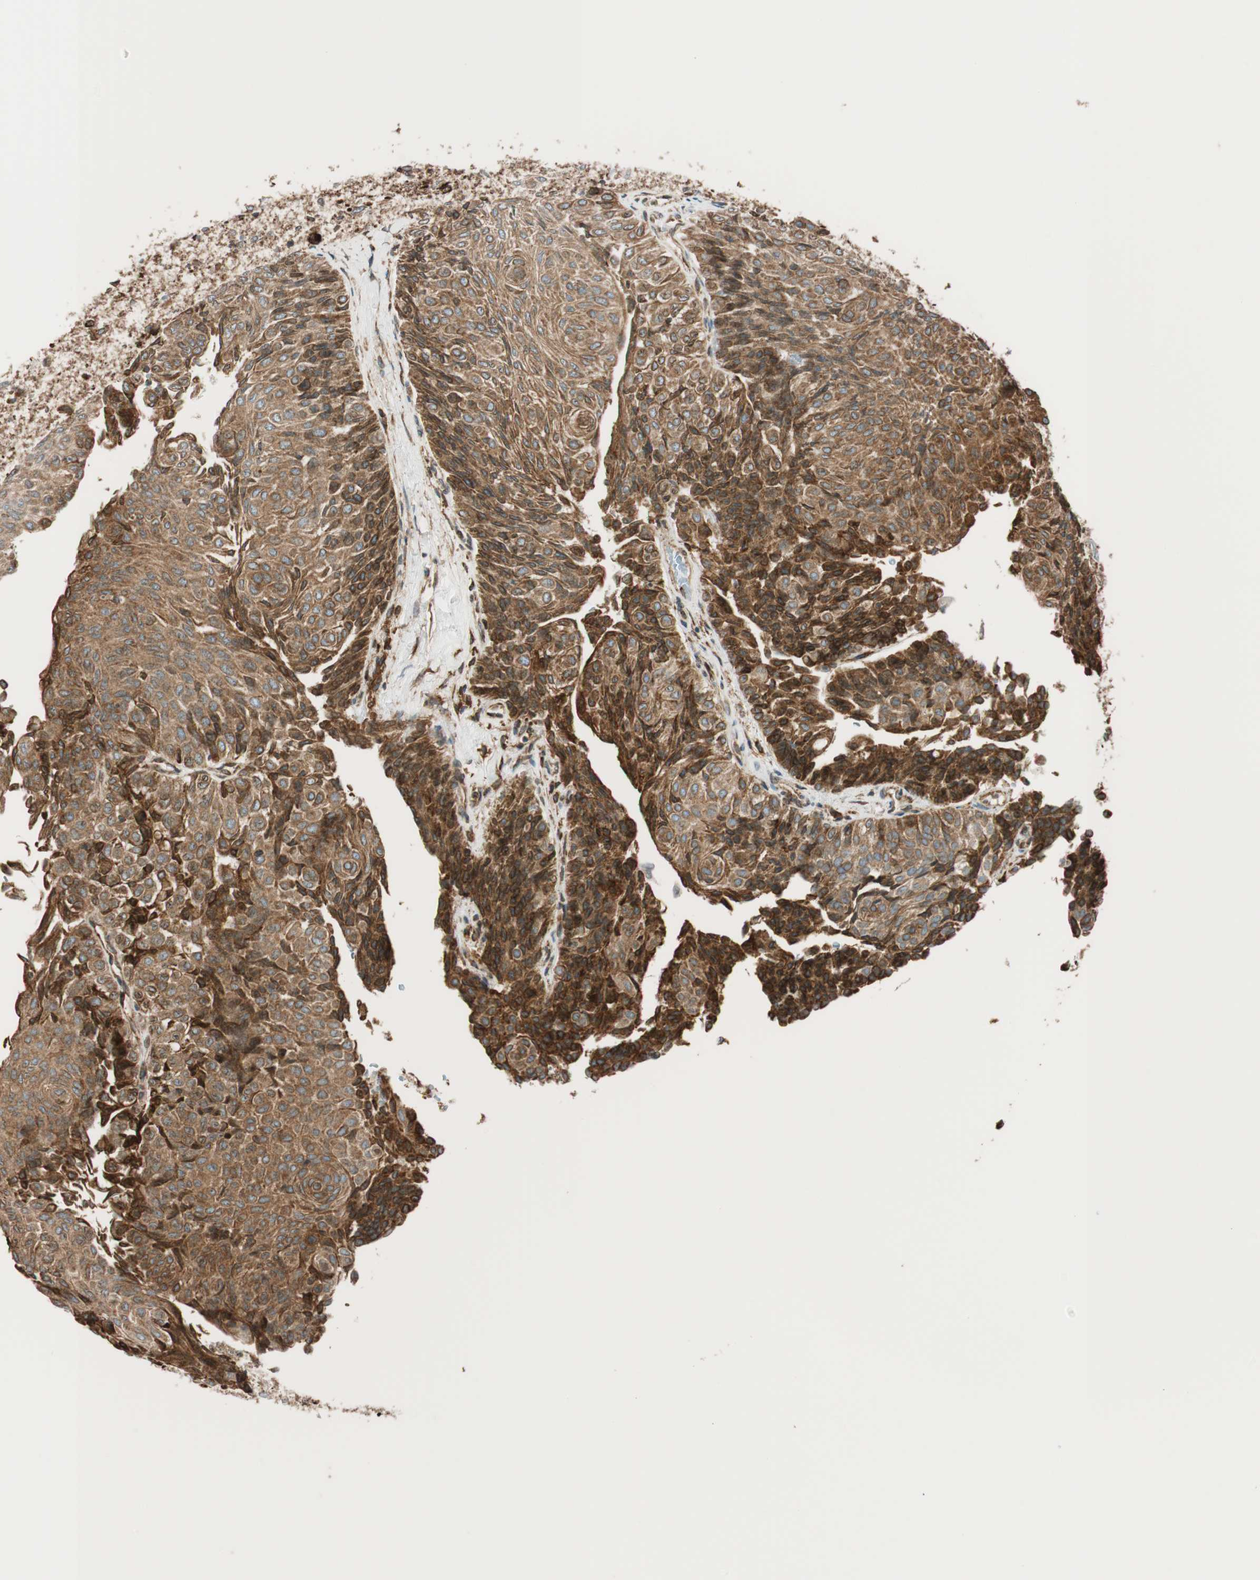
{"staining": {"intensity": "strong", "quantity": ">75%", "location": "cytoplasmic/membranous"}, "tissue": "urothelial cancer", "cell_type": "Tumor cells", "image_type": "cancer", "snomed": [{"axis": "morphology", "description": "Urothelial carcinoma, Low grade"}, {"axis": "topography", "description": "Urinary bladder"}], "caption": "IHC photomicrograph of human urothelial carcinoma (low-grade) stained for a protein (brown), which shows high levels of strong cytoplasmic/membranous positivity in approximately >75% of tumor cells.", "gene": "PRKCSH", "patient": {"sex": "male", "age": 78}}